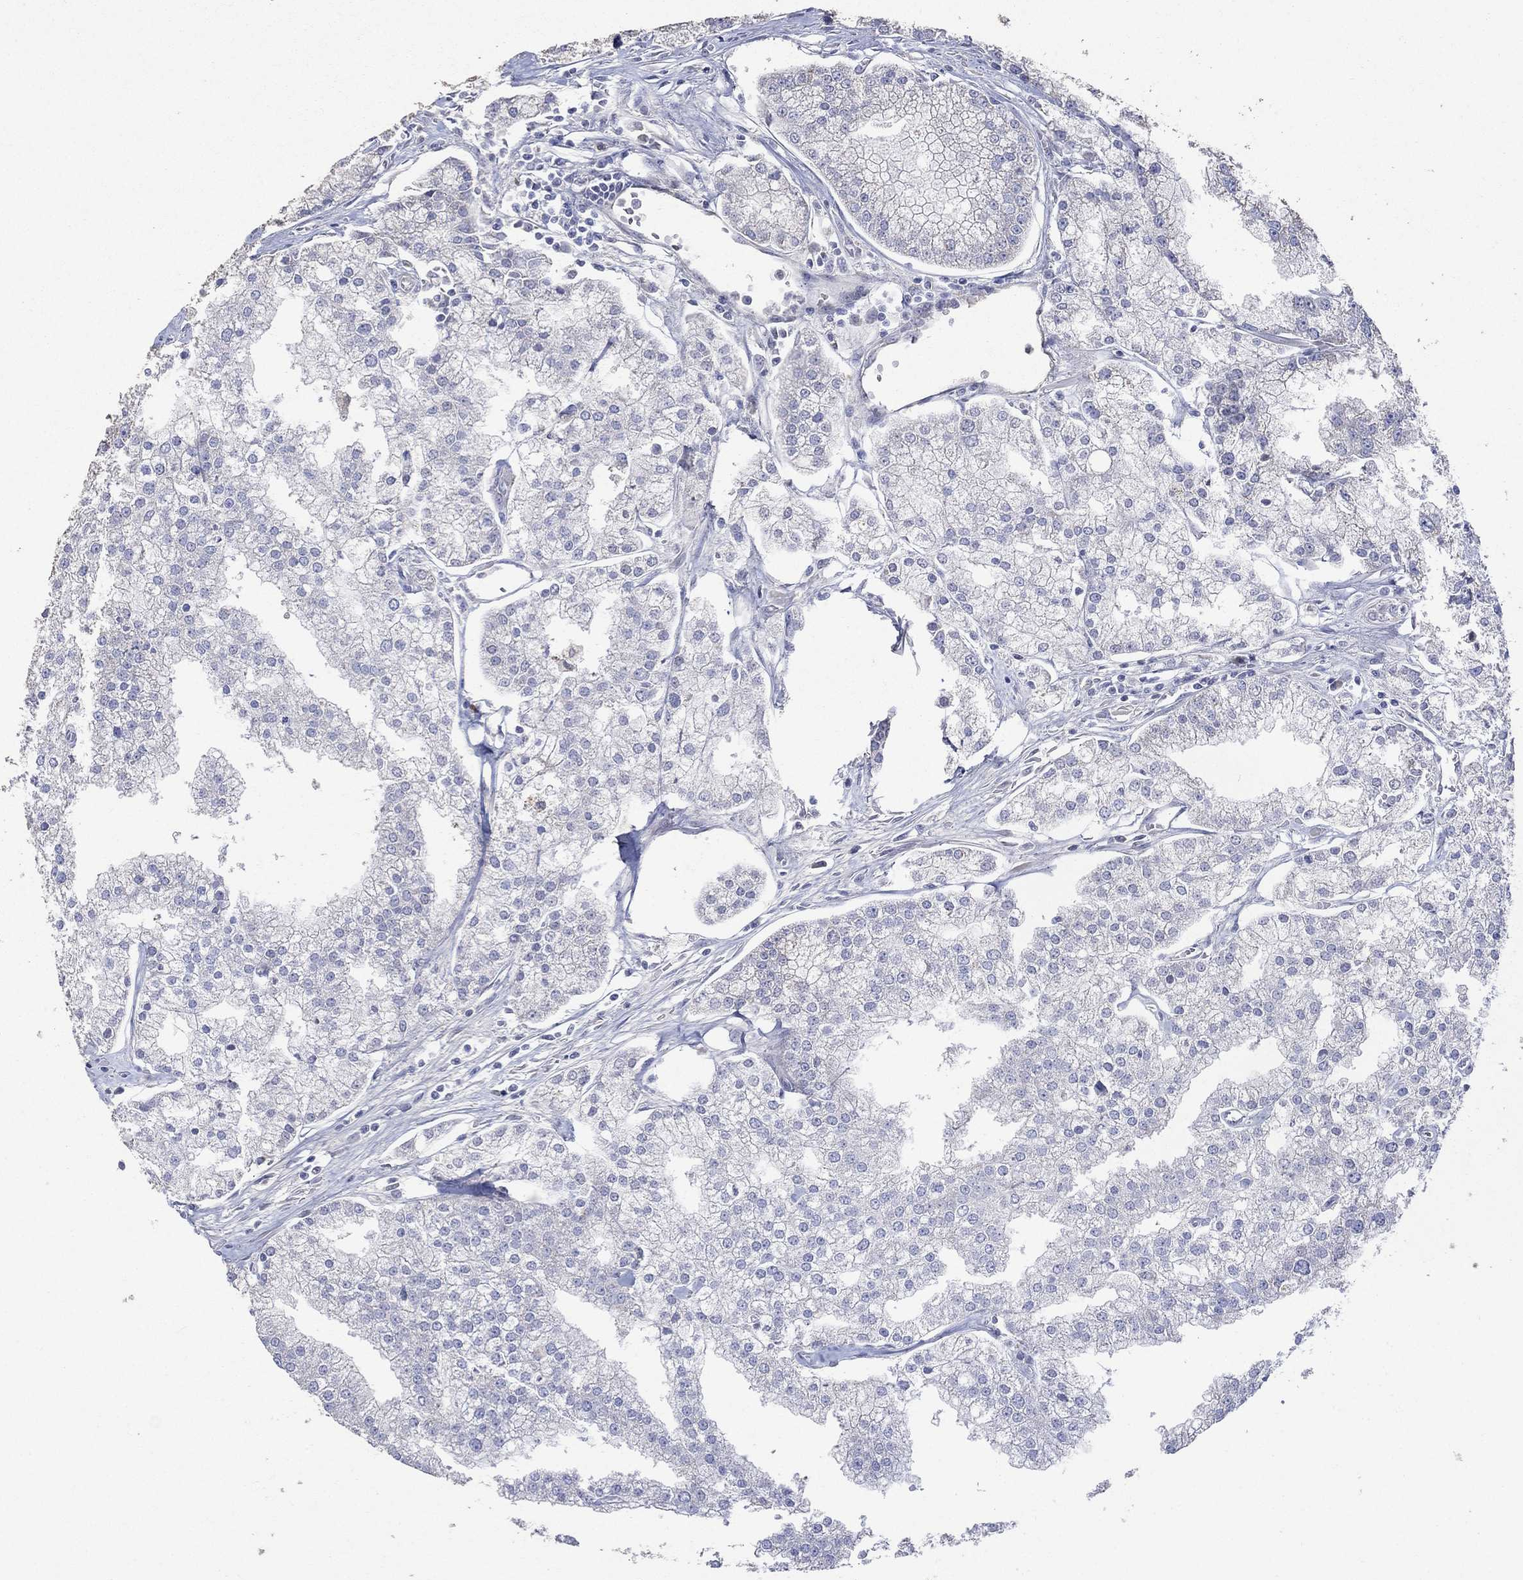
{"staining": {"intensity": "moderate", "quantity": "<25%", "location": "cytoplasmic/membranous"}, "tissue": "prostate cancer", "cell_type": "Tumor cells", "image_type": "cancer", "snomed": [{"axis": "morphology", "description": "Adenocarcinoma, NOS"}, {"axis": "topography", "description": "Prostate"}], "caption": "An IHC image of tumor tissue is shown. Protein staining in brown shows moderate cytoplasmic/membranous positivity in prostate cancer (adenocarcinoma) within tumor cells.", "gene": "CLVS1", "patient": {"sex": "male", "age": 70}}